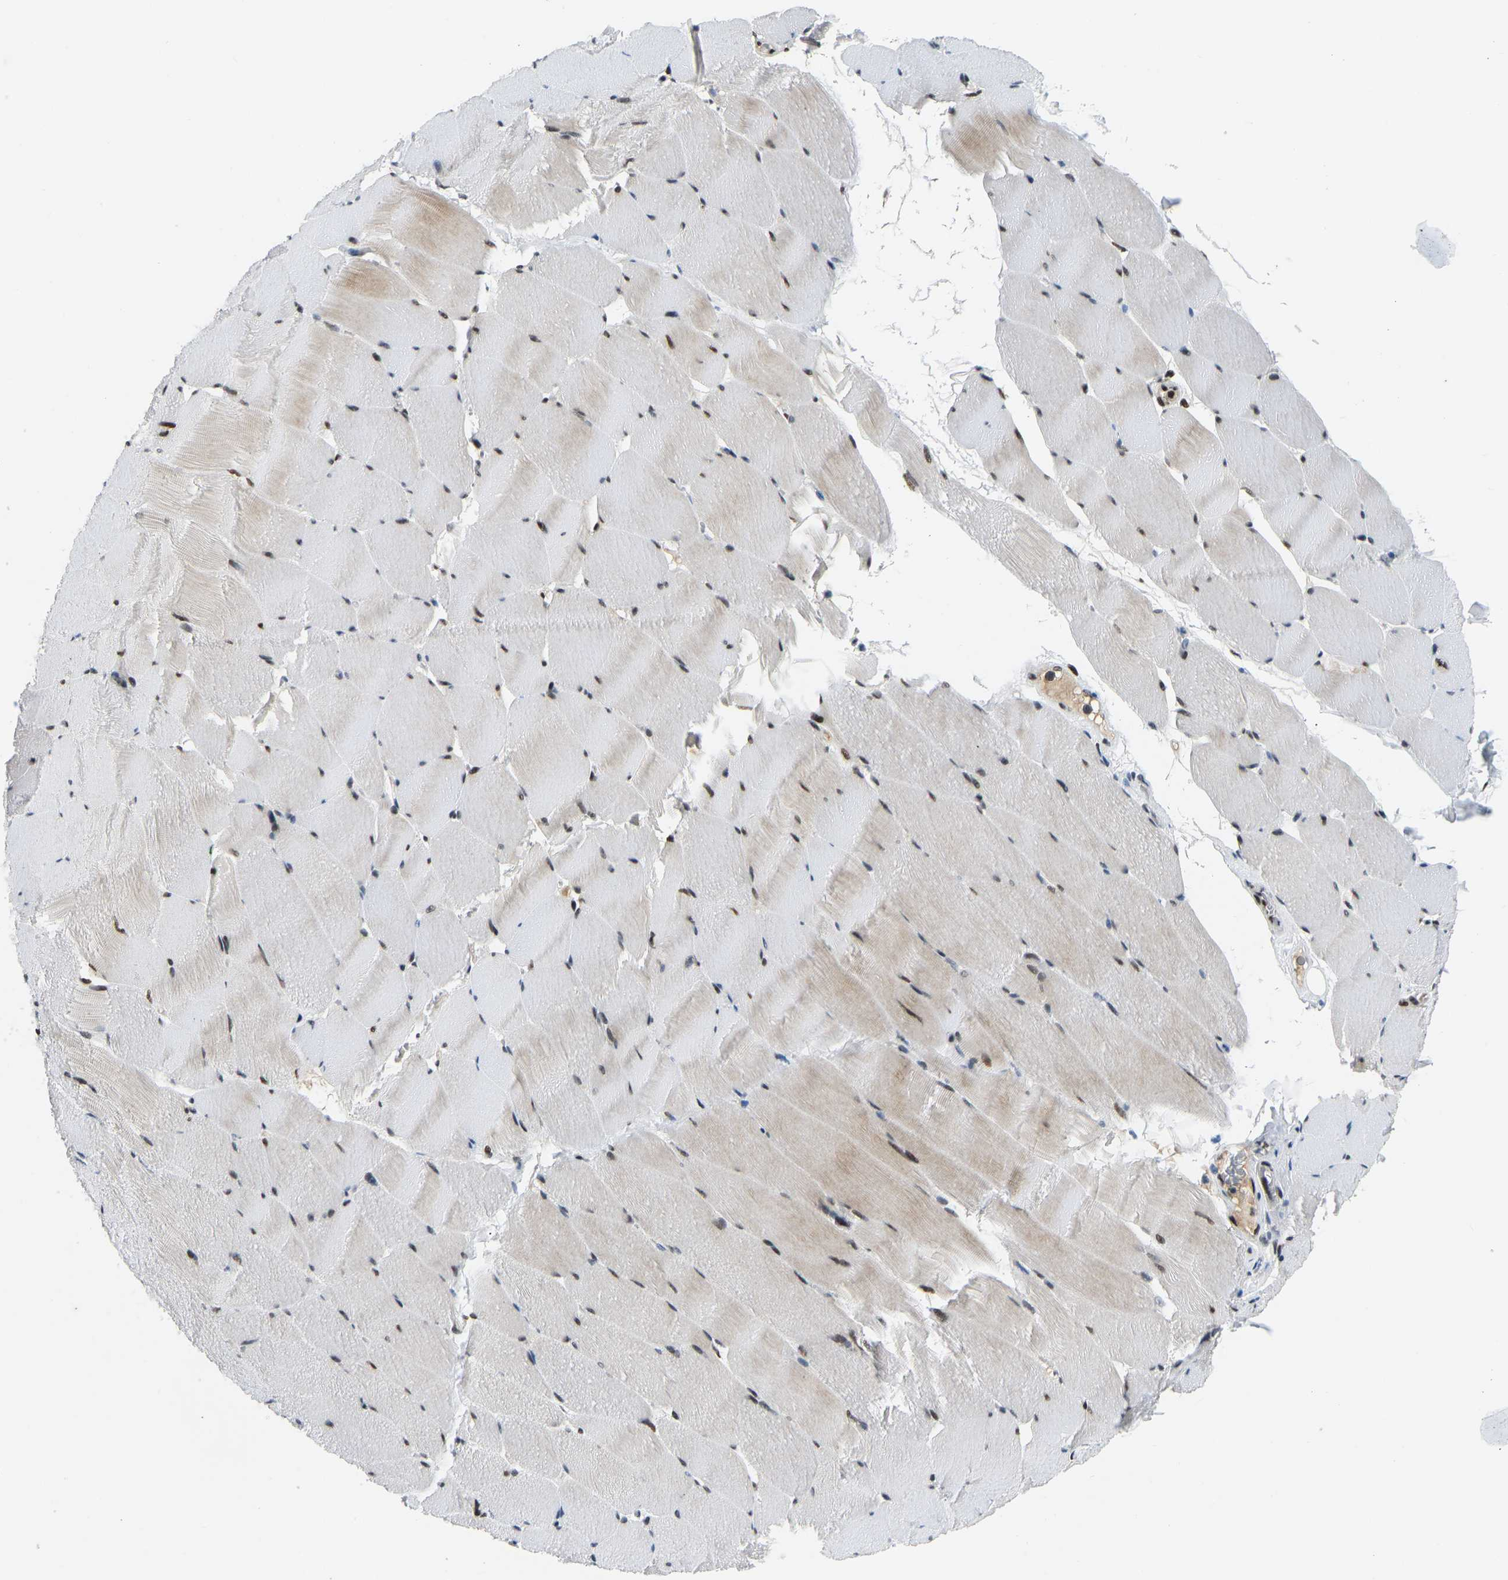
{"staining": {"intensity": "strong", "quantity": "25%-75%", "location": "cytoplasmic/membranous,nuclear"}, "tissue": "skeletal muscle", "cell_type": "Myocytes", "image_type": "normal", "snomed": [{"axis": "morphology", "description": "Normal tissue, NOS"}, {"axis": "topography", "description": "Skeletal muscle"}], "caption": "Immunohistochemical staining of unremarkable human skeletal muscle exhibits 25%-75% levels of strong cytoplasmic/membranous,nuclear protein expression in about 25%-75% of myocytes. (Stains: DAB (3,3'-diaminobenzidine) in brown, nuclei in blue, Microscopy: brightfield microscopy at high magnification).", "gene": "FOXK1", "patient": {"sex": "male", "age": 62}}